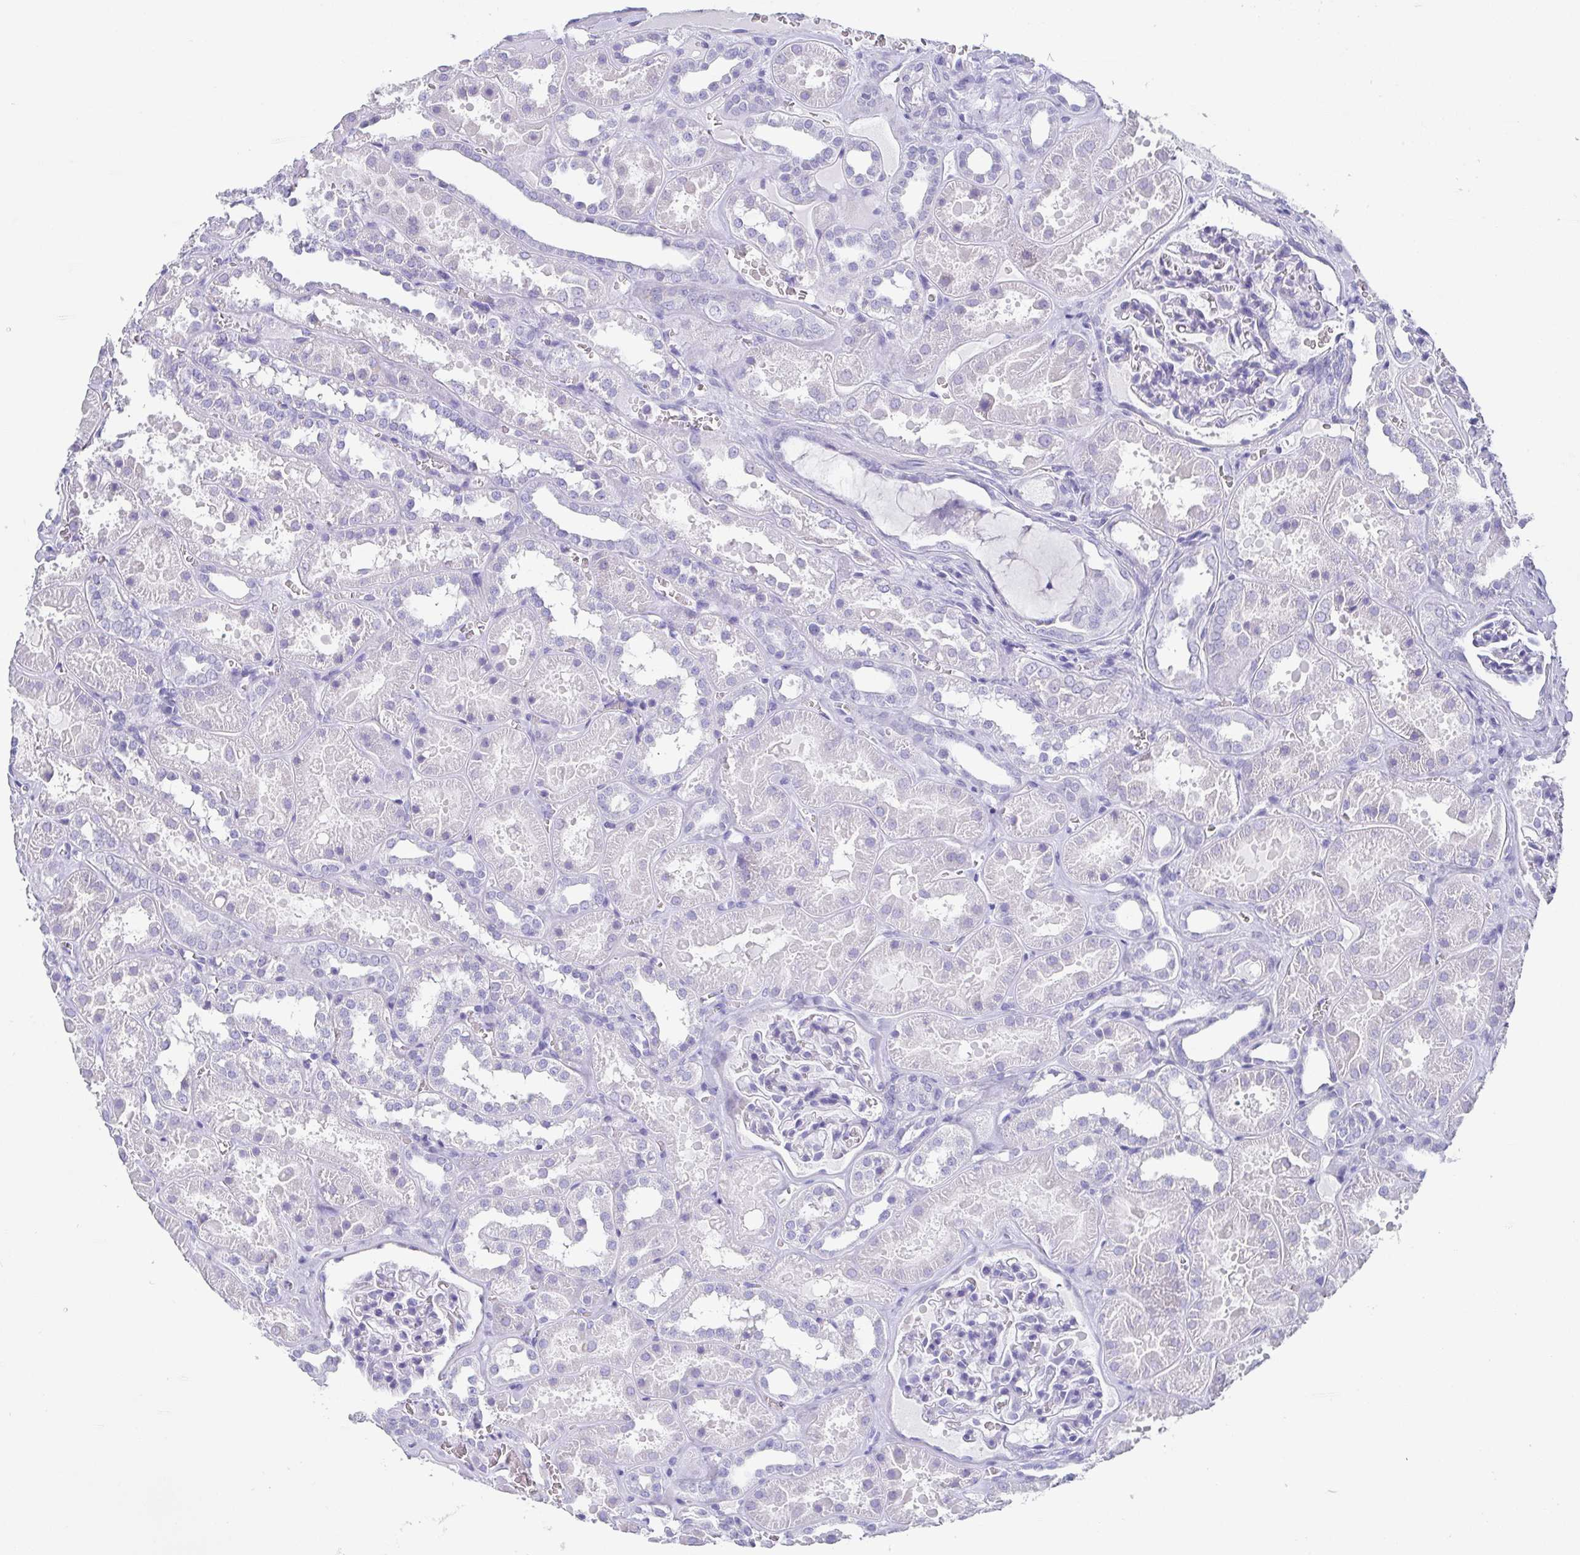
{"staining": {"intensity": "negative", "quantity": "none", "location": "none"}, "tissue": "kidney", "cell_type": "Cells in glomeruli", "image_type": "normal", "snomed": [{"axis": "morphology", "description": "Normal tissue, NOS"}, {"axis": "topography", "description": "Kidney"}], "caption": "This is a photomicrograph of IHC staining of benign kidney, which shows no positivity in cells in glomeruli. (DAB (3,3'-diaminobenzidine) IHC, high magnification).", "gene": "SCGN", "patient": {"sex": "female", "age": 41}}